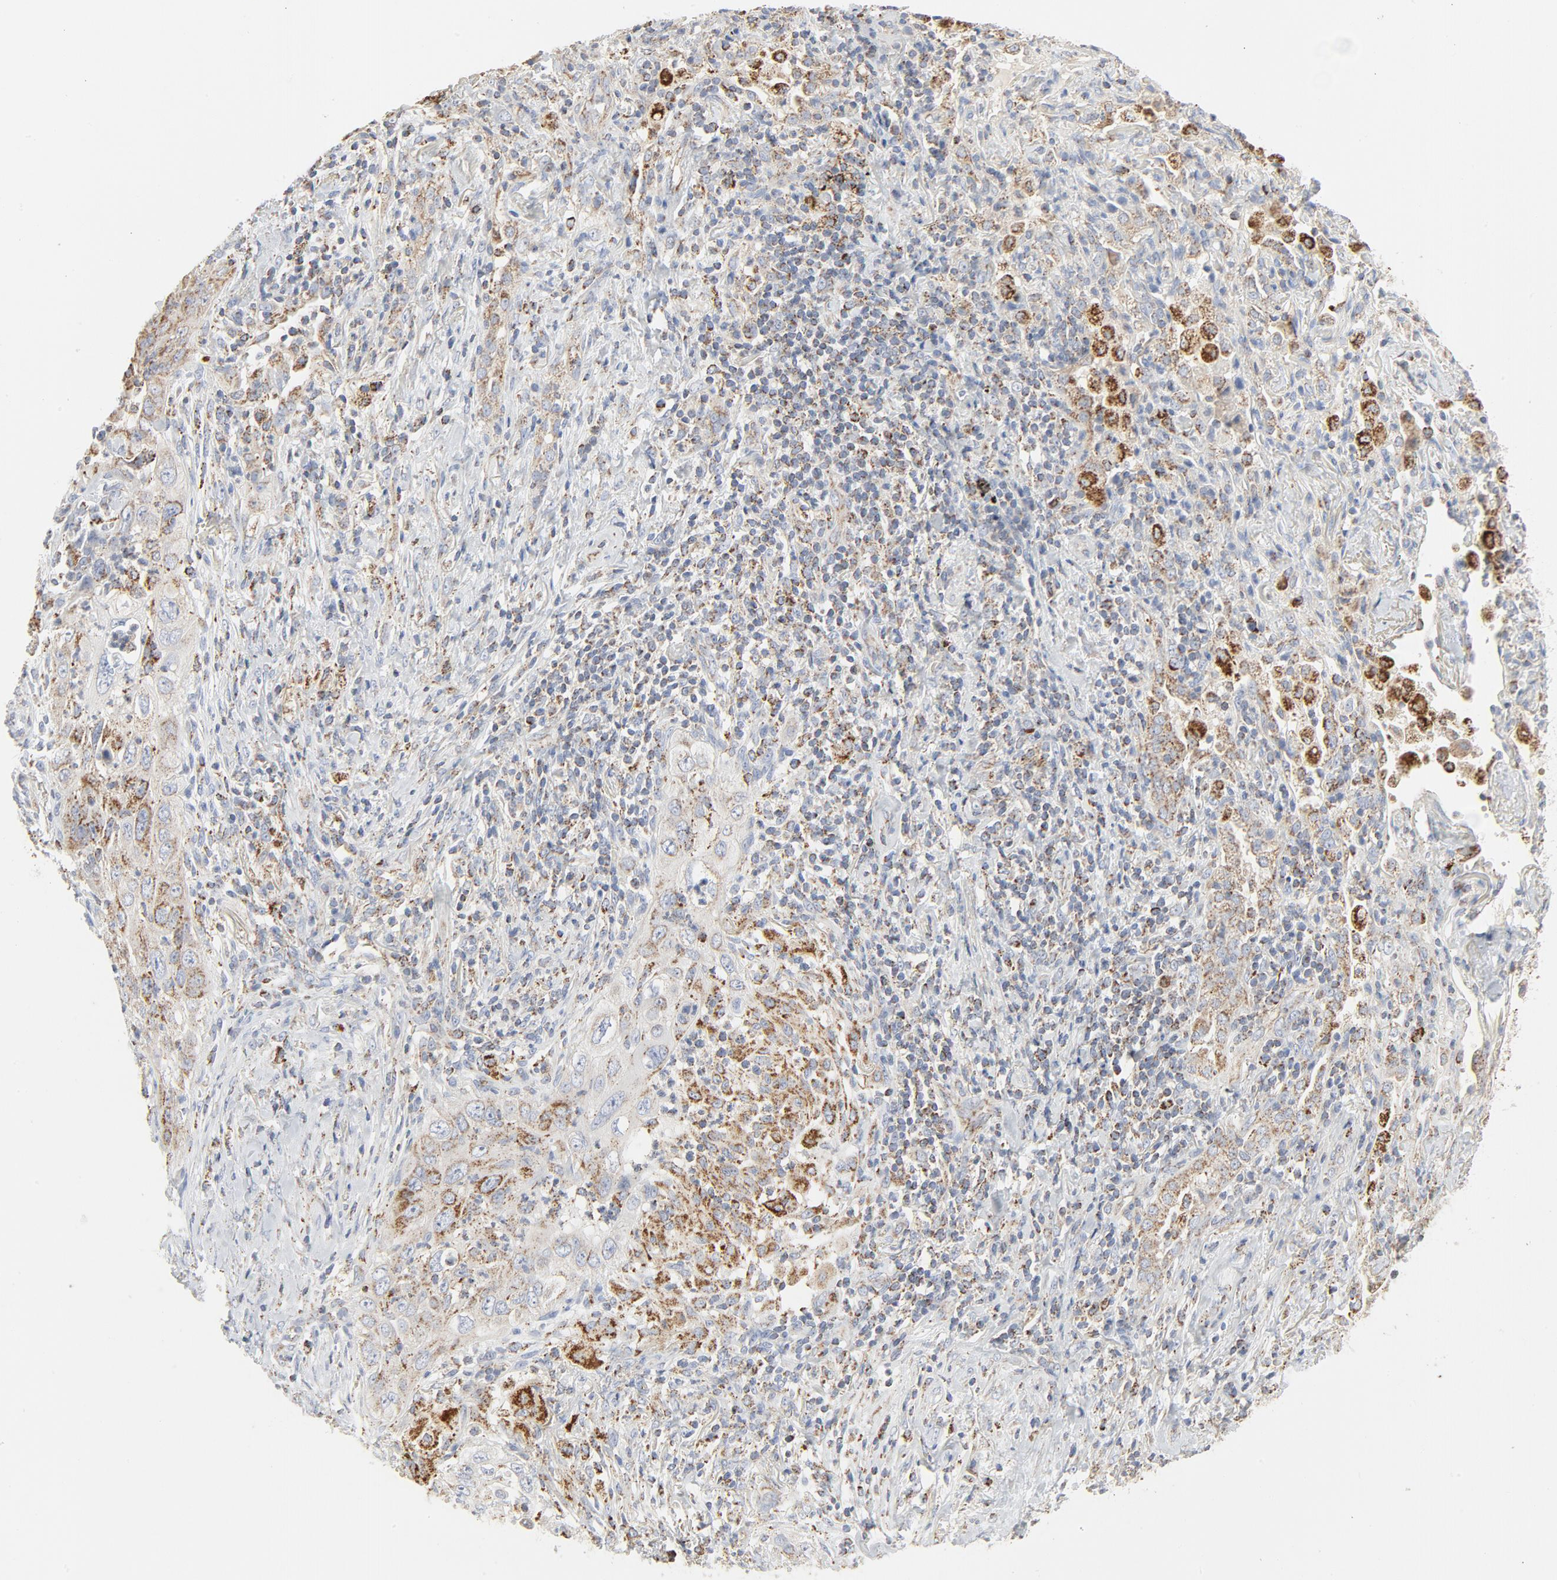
{"staining": {"intensity": "moderate", "quantity": ">75%", "location": "cytoplasmic/membranous"}, "tissue": "lung cancer", "cell_type": "Tumor cells", "image_type": "cancer", "snomed": [{"axis": "morphology", "description": "Squamous cell carcinoma, NOS"}, {"axis": "topography", "description": "Lung"}], "caption": "An image showing moderate cytoplasmic/membranous staining in approximately >75% of tumor cells in squamous cell carcinoma (lung), as visualized by brown immunohistochemical staining.", "gene": "SETD3", "patient": {"sex": "female", "age": 67}}